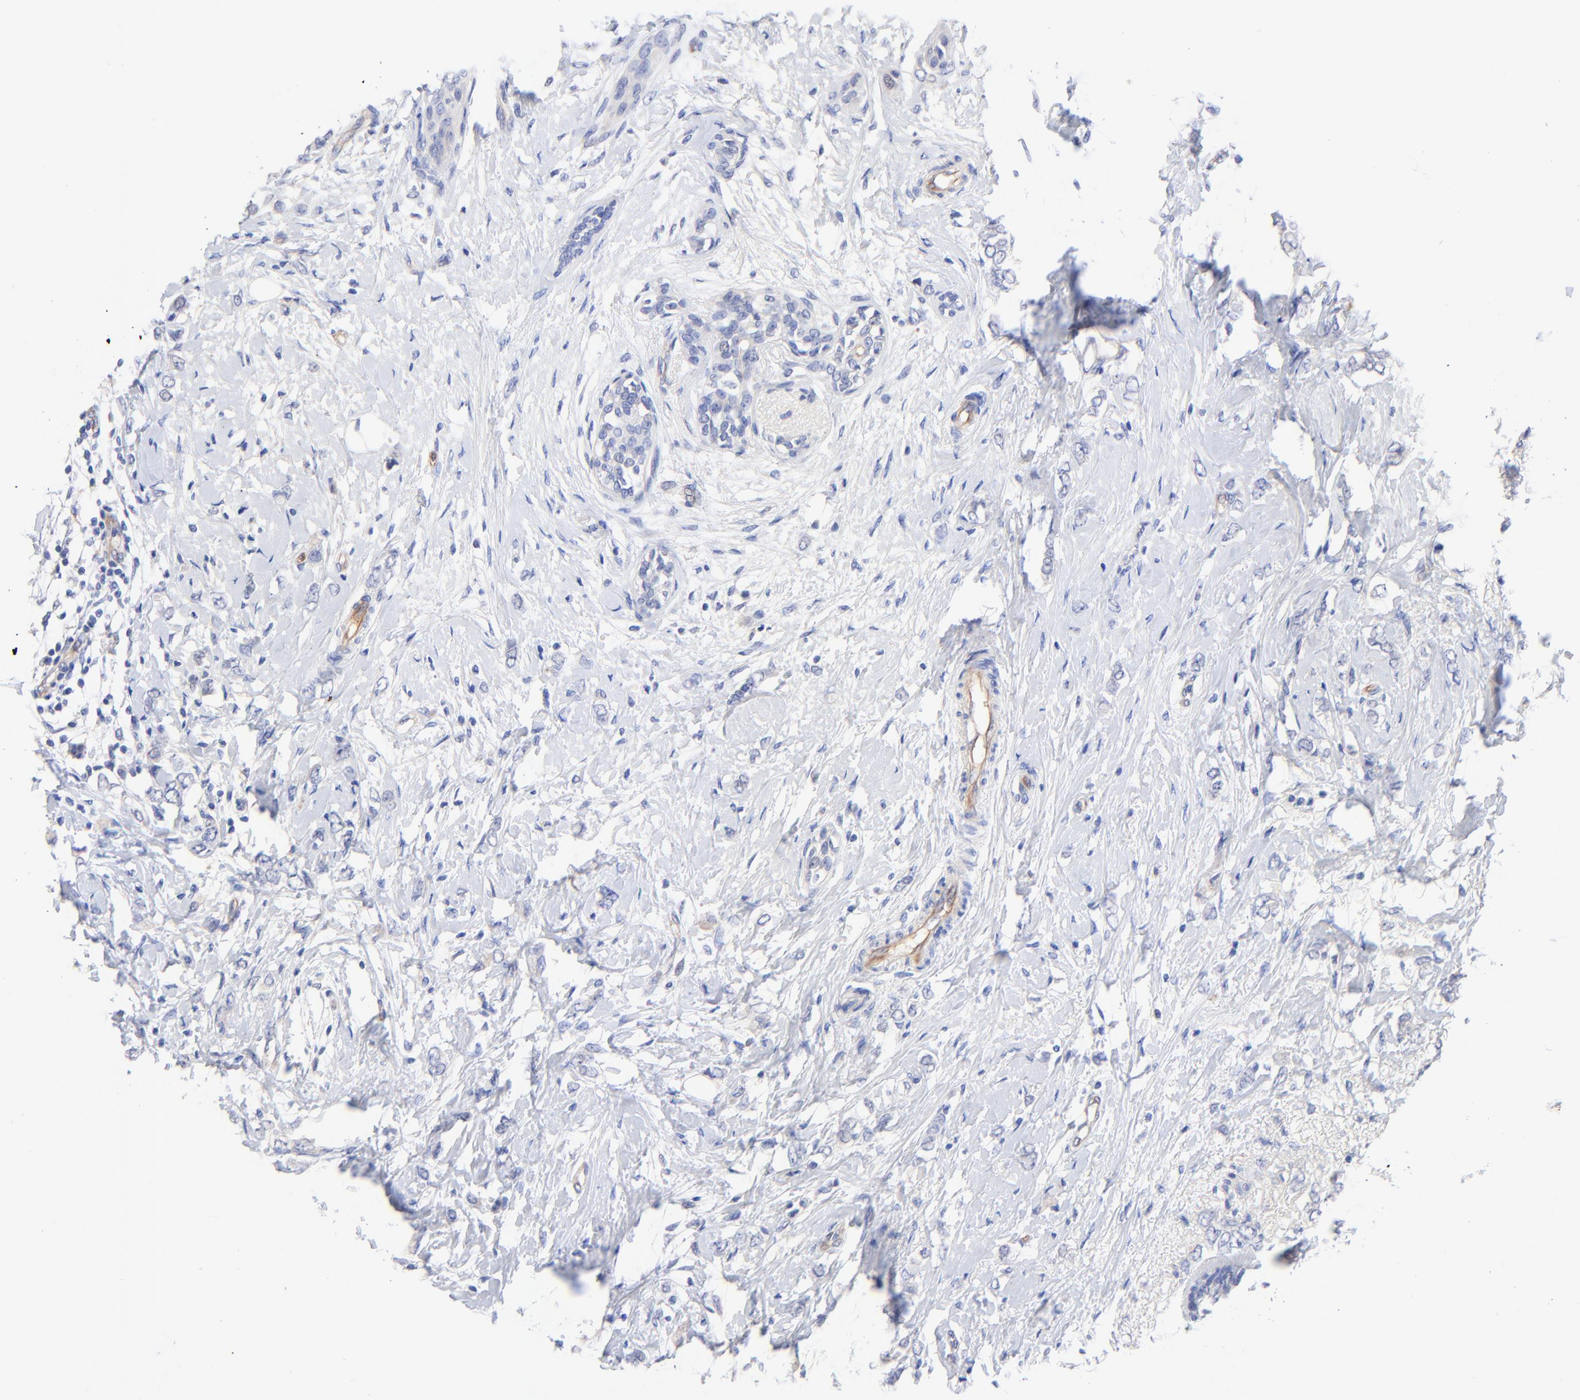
{"staining": {"intensity": "negative", "quantity": "none", "location": "none"}, "tissue": "breast cancer", "cell_type": "Tumor cells", "image_type": "cancer", "snomed": [{"axis": "morphology", "description": "Normal tissue, NOS"}, {"axis": "morphology", "description": "Lobular carcinoma"}, {"axis": "topography", "description": "Breast"}], "caption": "This is an immunohistochemistry (IHC) image of human lobular carcinoma (breast). There is no positivity in tumor cells.", "gene": "SLC44A2", "patient": {"sex": "female", "age": 47}}